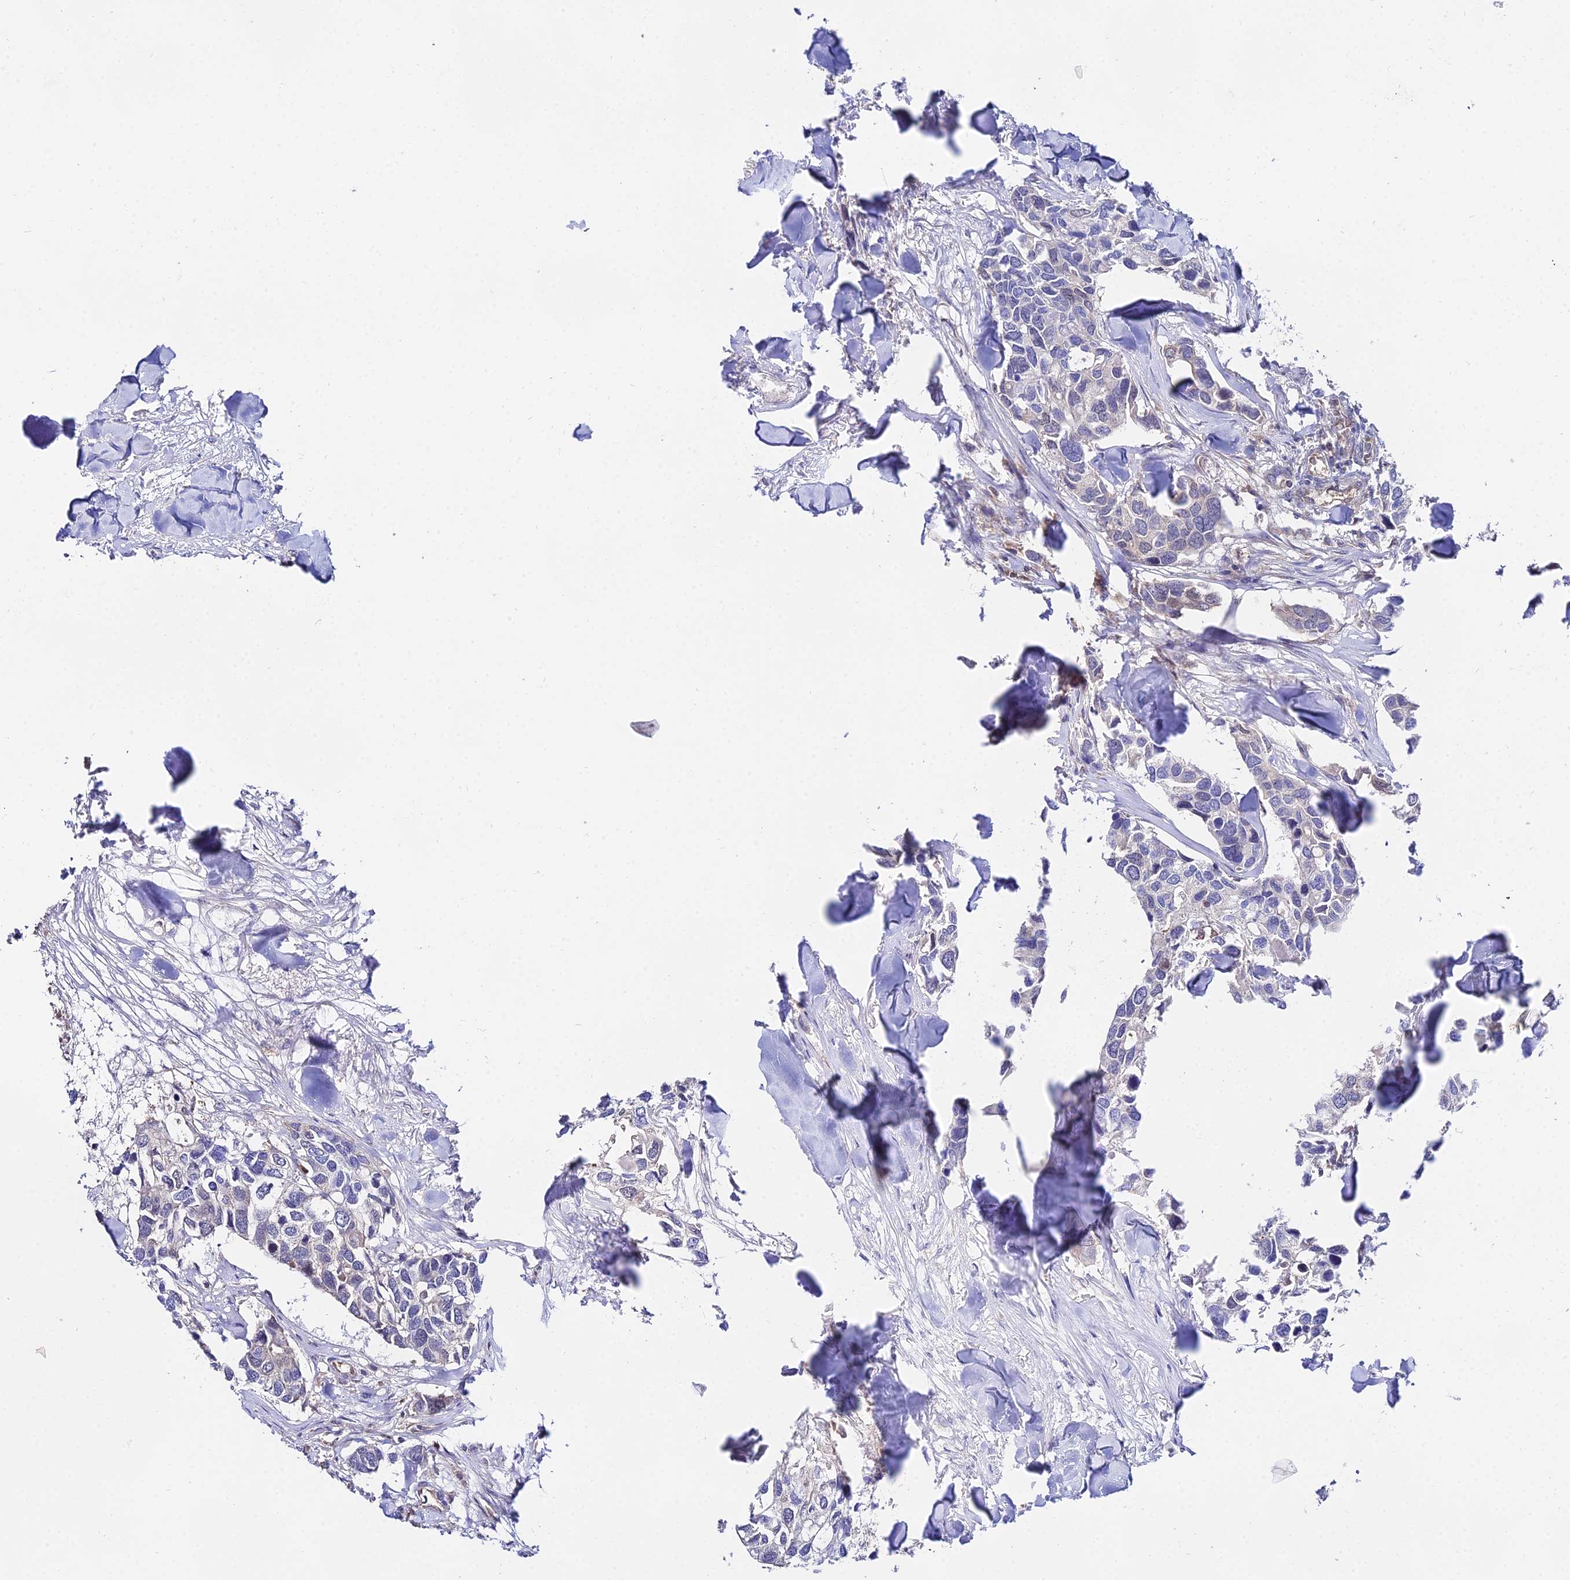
{"staining": {"intensity": "negative", "quantity": "none", "location": "none"}, "tissue": "breast cancer", "cell_type": "Tumor cells", "image_type": "cancer", "snomed": [{"axis": "morphology", "description": "Duct carcinoma"}, {"axis": "topography", "description": "Breast"}], "caption": "An image of breast invasive ductal carcinoma stained for a protein exhibits no brown staining in tumor cells.", "gene": "PPP2R2C", "patient": {"sex": "female", "age": 83}}